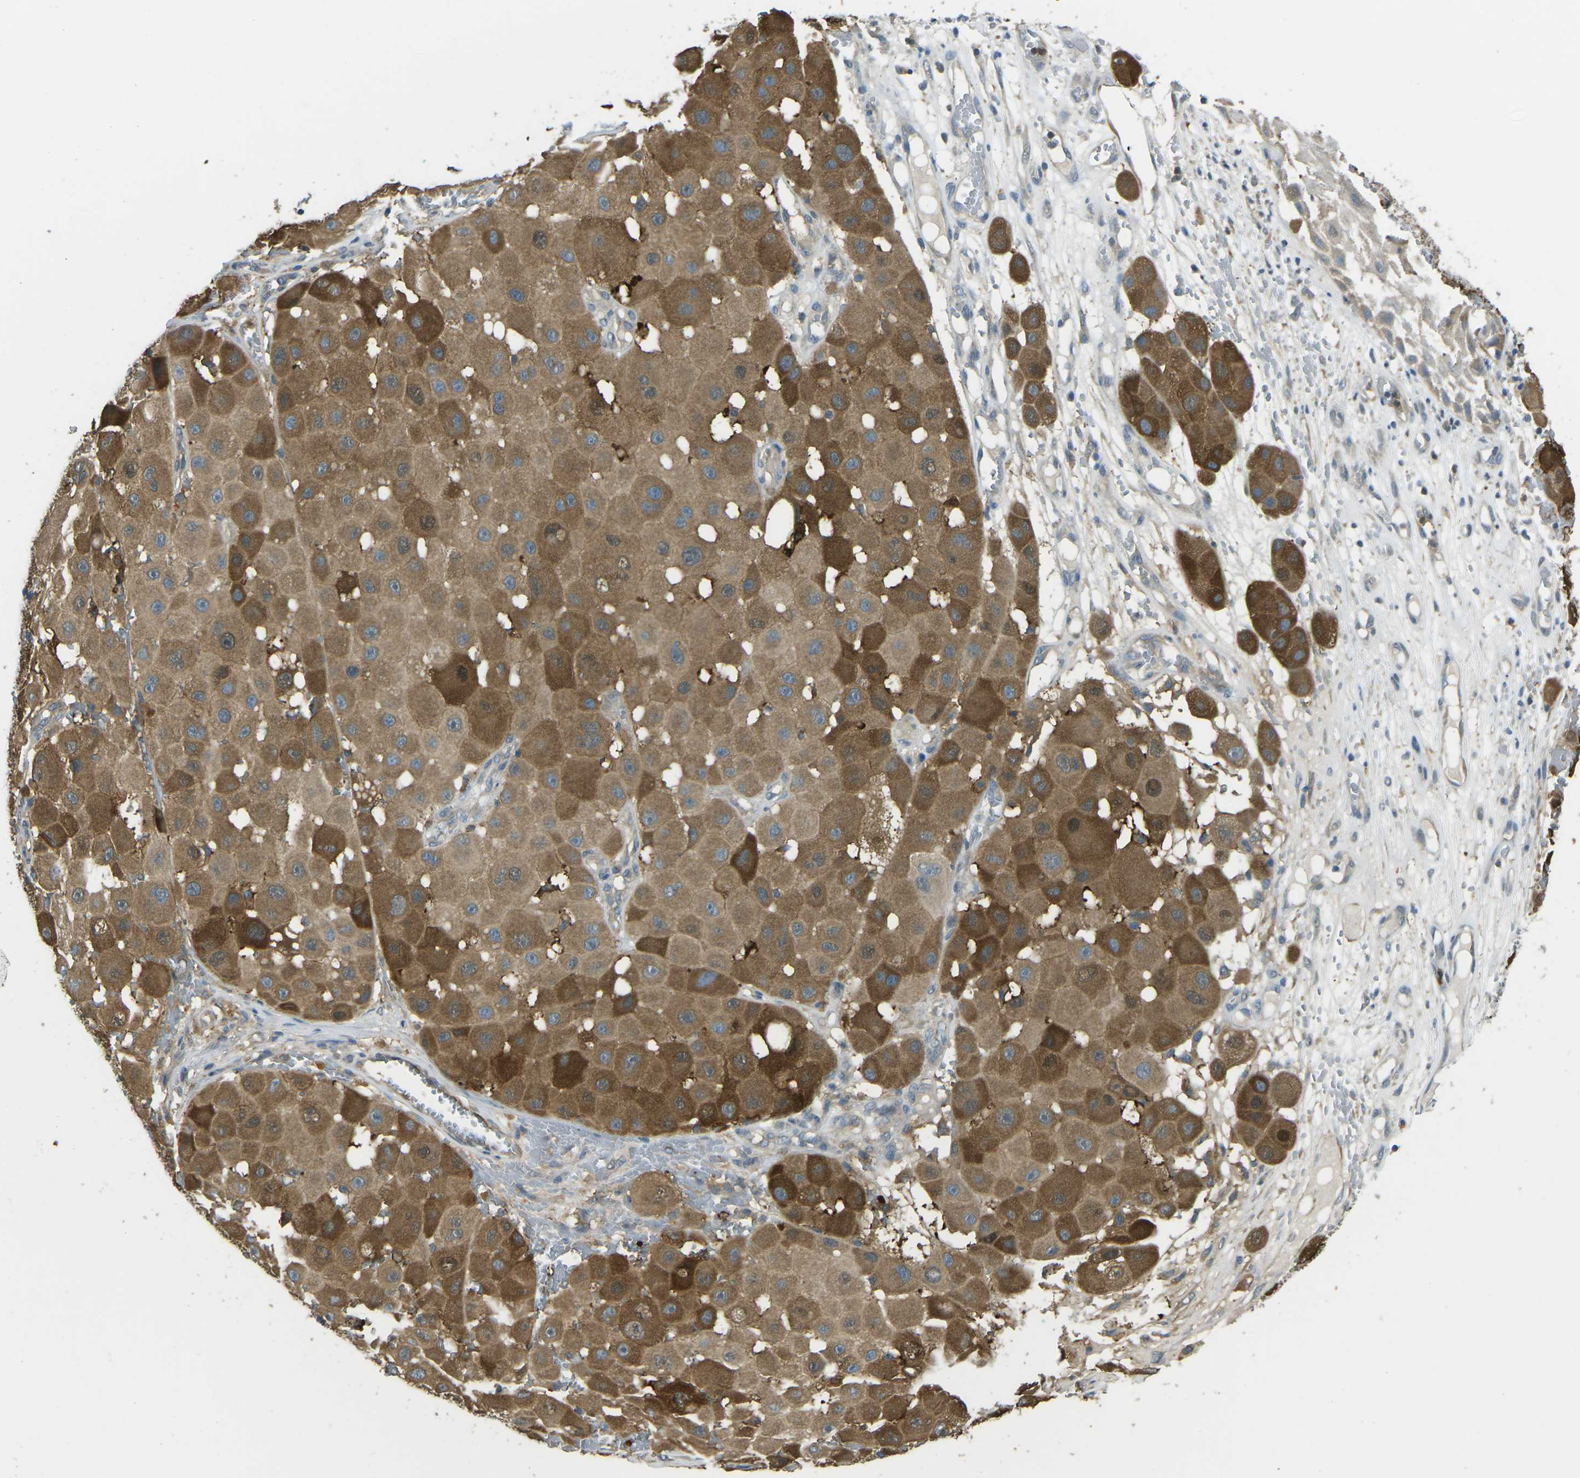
{"staining": {"intensity": "moderate", "quantity": ">75%", "location": "cytoplasmic/membranous"}, "tissue": "melanoma", "cell_type": "Tumor cells", "image_type": "cancer", "snomed": [{"axis": "morphology", "description": "Malignant melanoma, NOS"}, {"axis": "topography", "description": "Skin"}], "caption": "High-magnification brightfield microscopy of malignant melanoma stained with DAB (3,3'-diaminobenzidine) (brown) and counterstained with hematoxylin (blue). tumor cells exhibit moderate cytoplasmic/membranous expression is identified in about>75% of cells.", "gene": "PIEZO2", "patient": {"sex": "female", "age": 81}}